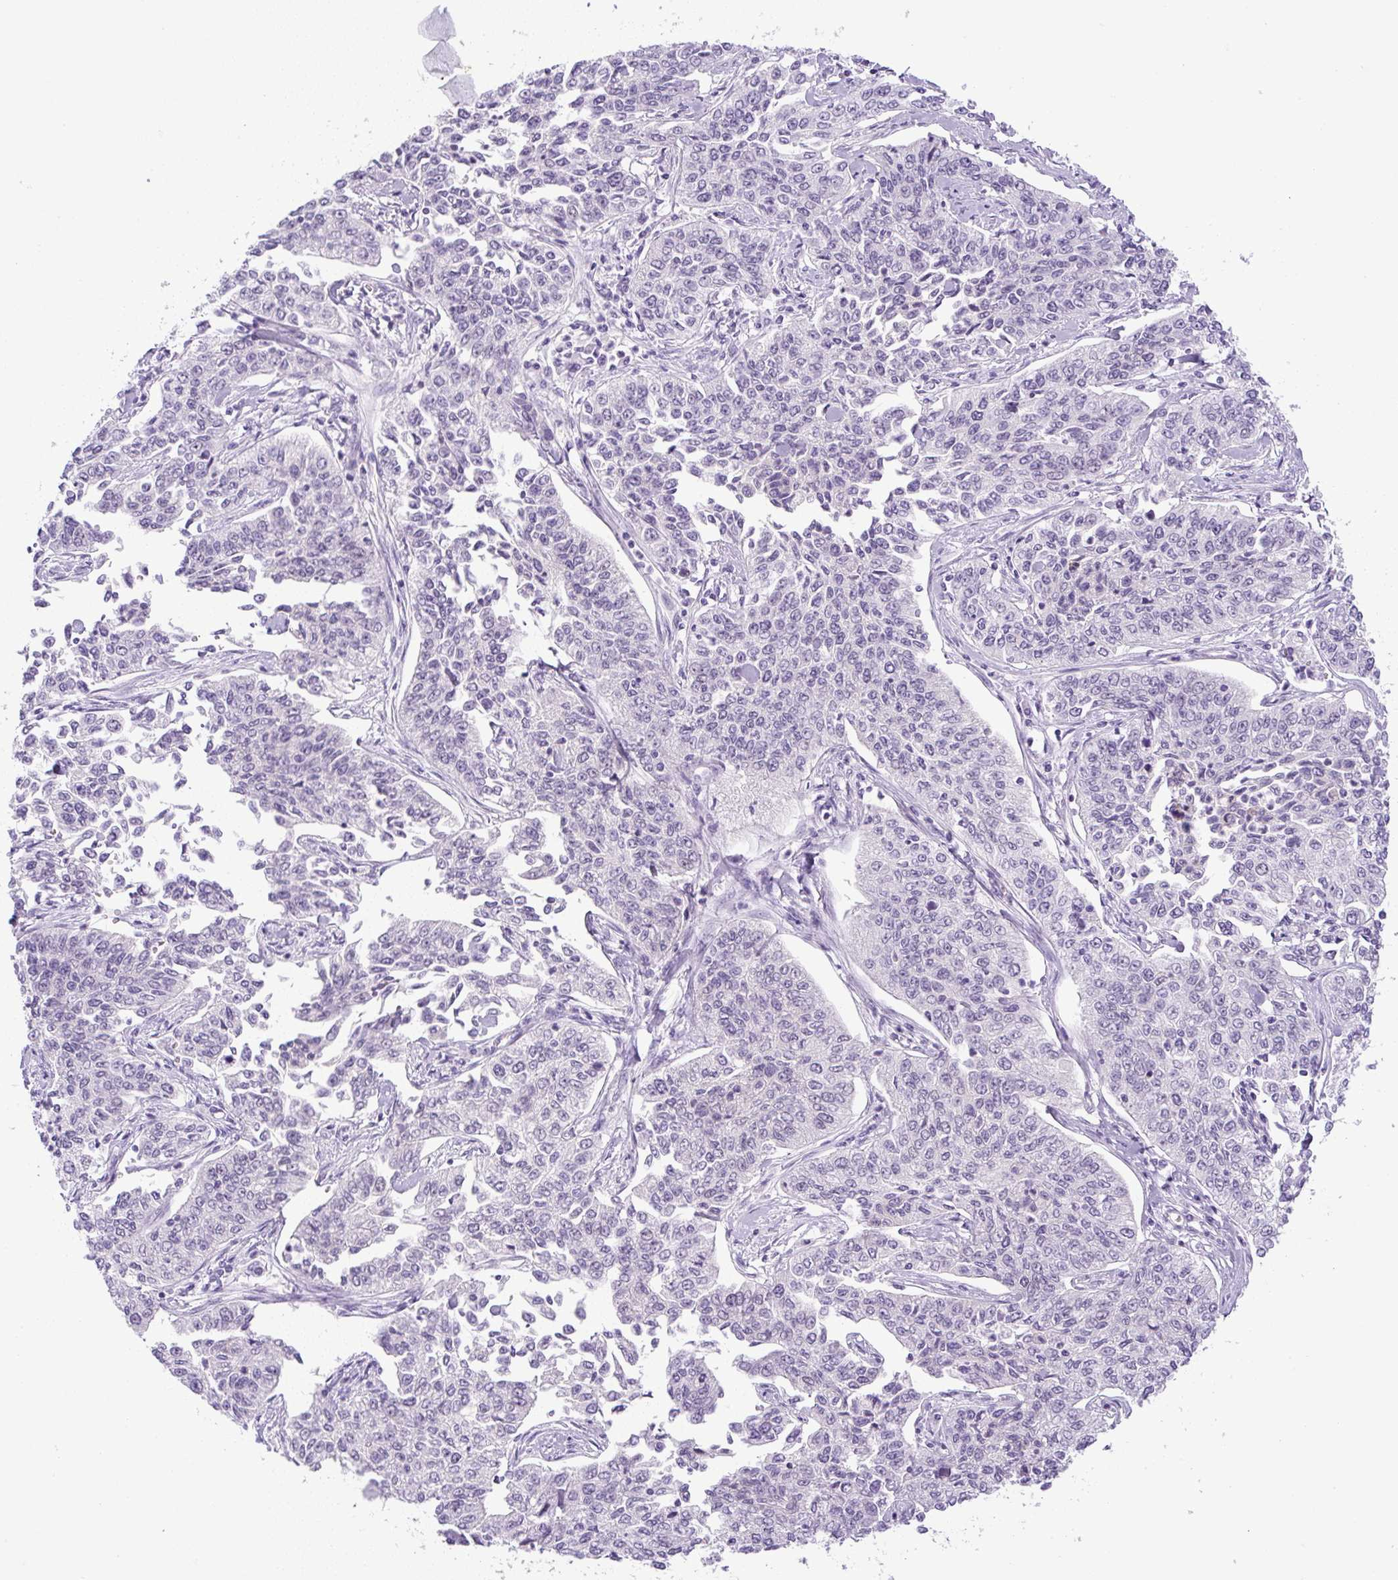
{"staining": {"intensity": "weak", "quantity": "<25%", "location": "nuclear"}, "tissue": "cervical cancer", "cell_type": "Tumor cells", "image_type": "cancer", "snomed": [{"axis": "morphology", "description": "Squamous cell carcinoma, NOS"}, {"axis": "topography", "description": "Cervix"}], "caption": "Cervical cancer (squamous cell carcinoma) stained for a protein using immunohistochemistry (IHC) reveals no positivity tumor cells.", "gene": "ADAMTS19", "patient": {"sex": "female", "age": 35}}